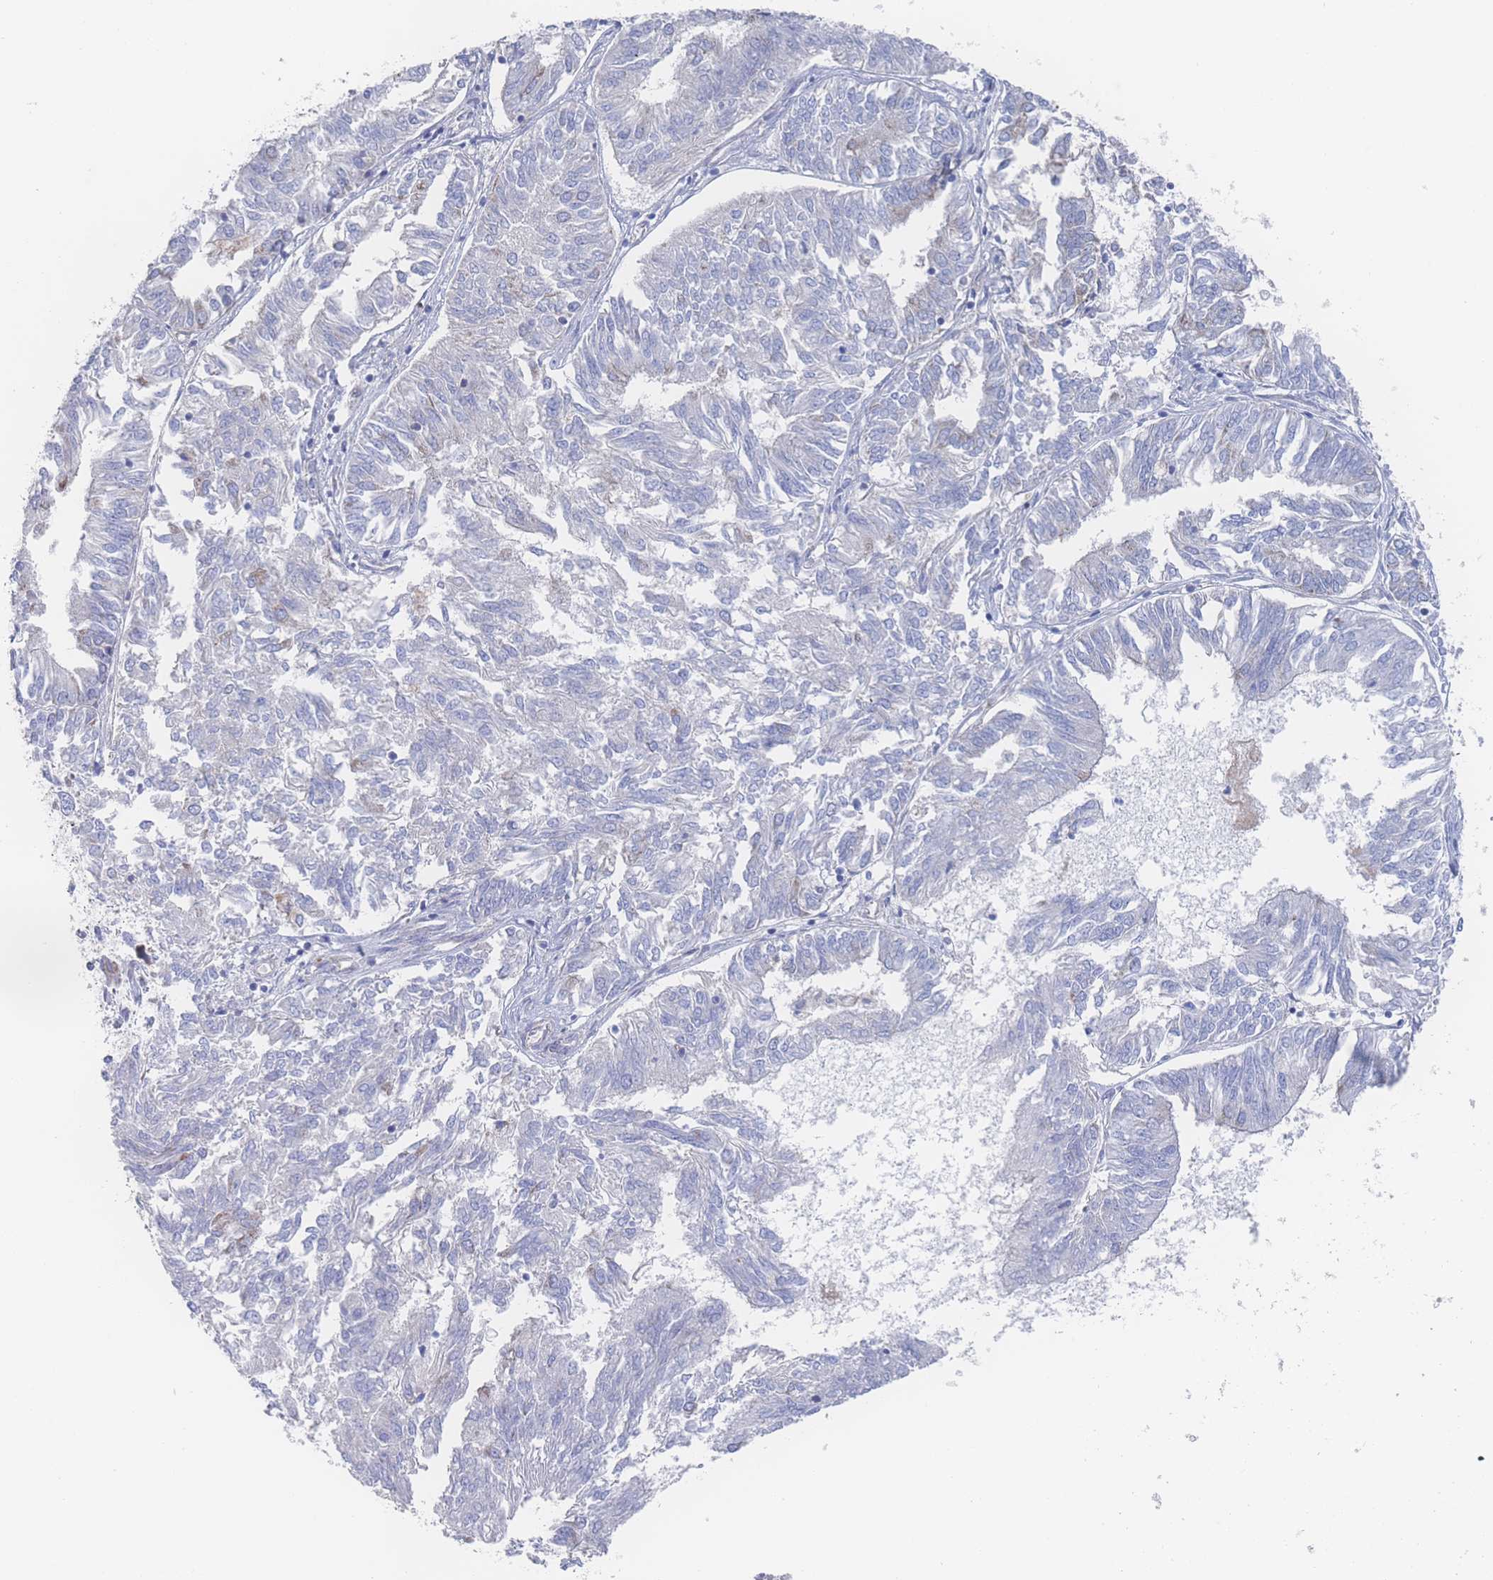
{"staining": {"intensity": "negative", "quantity": "none", "location": "none"}, "tissue": "endometrial cancer", "cell_type": "Tumor cells", "image_type": "cancer", "snomed": [{"axis": "morphology", "description": "Adenocarcinoma, NOS"}, {"axis": "topography", "description": "Endometrium"}], "caption": "A high-resolution histopathology image shows immunohistochemistry (IHC) staining of endometrial cancer, which shows no significant positivity in tumor cells. (Stains: DAB (3,3'-diaminobenzidine) IHC with hematoxylin counter stain, Microscopy: brightfield microscopy at high magnification).", "gene": "SNPH", "patient": {"sex": "female", "age": 58}}